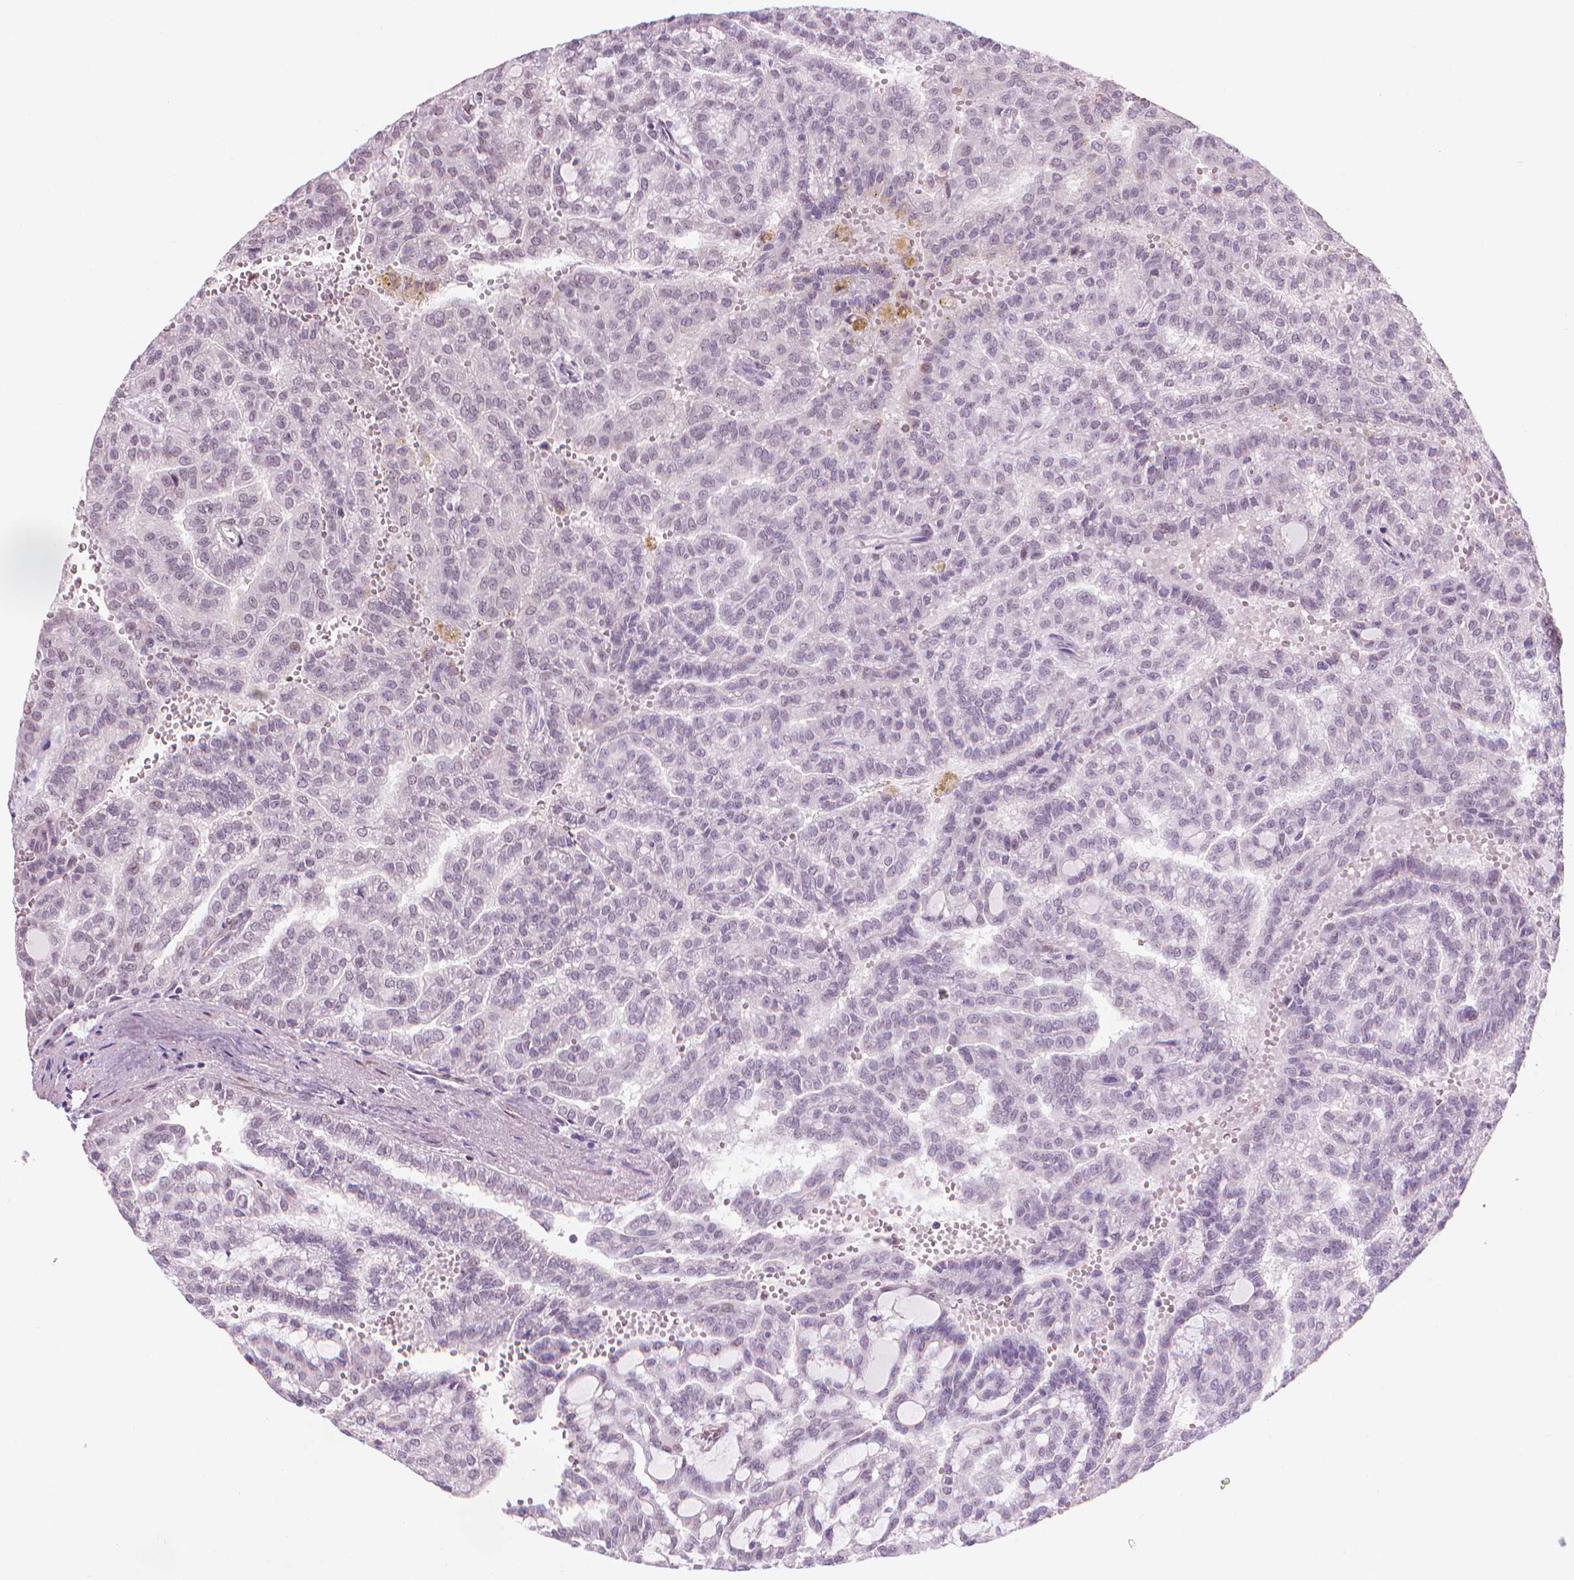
{"staining": {"intensity": "negative", "quantity": "none", "location": "none"}, "tissue": "renal cancer", "cell_type": "Tumor cells", "image_type": "cancer", "snomed": [{"axis": "morphology", "description": "Adenocarcinoma, NOS"}, {"axis": "topography", "description": "Kidney"}], "caption": "Tumor cells are negative for brown protein staining in renal cancer (adenocarcinoma).", "gene": "HOXD4", "patient": {"sex": "male", "age": 63}}